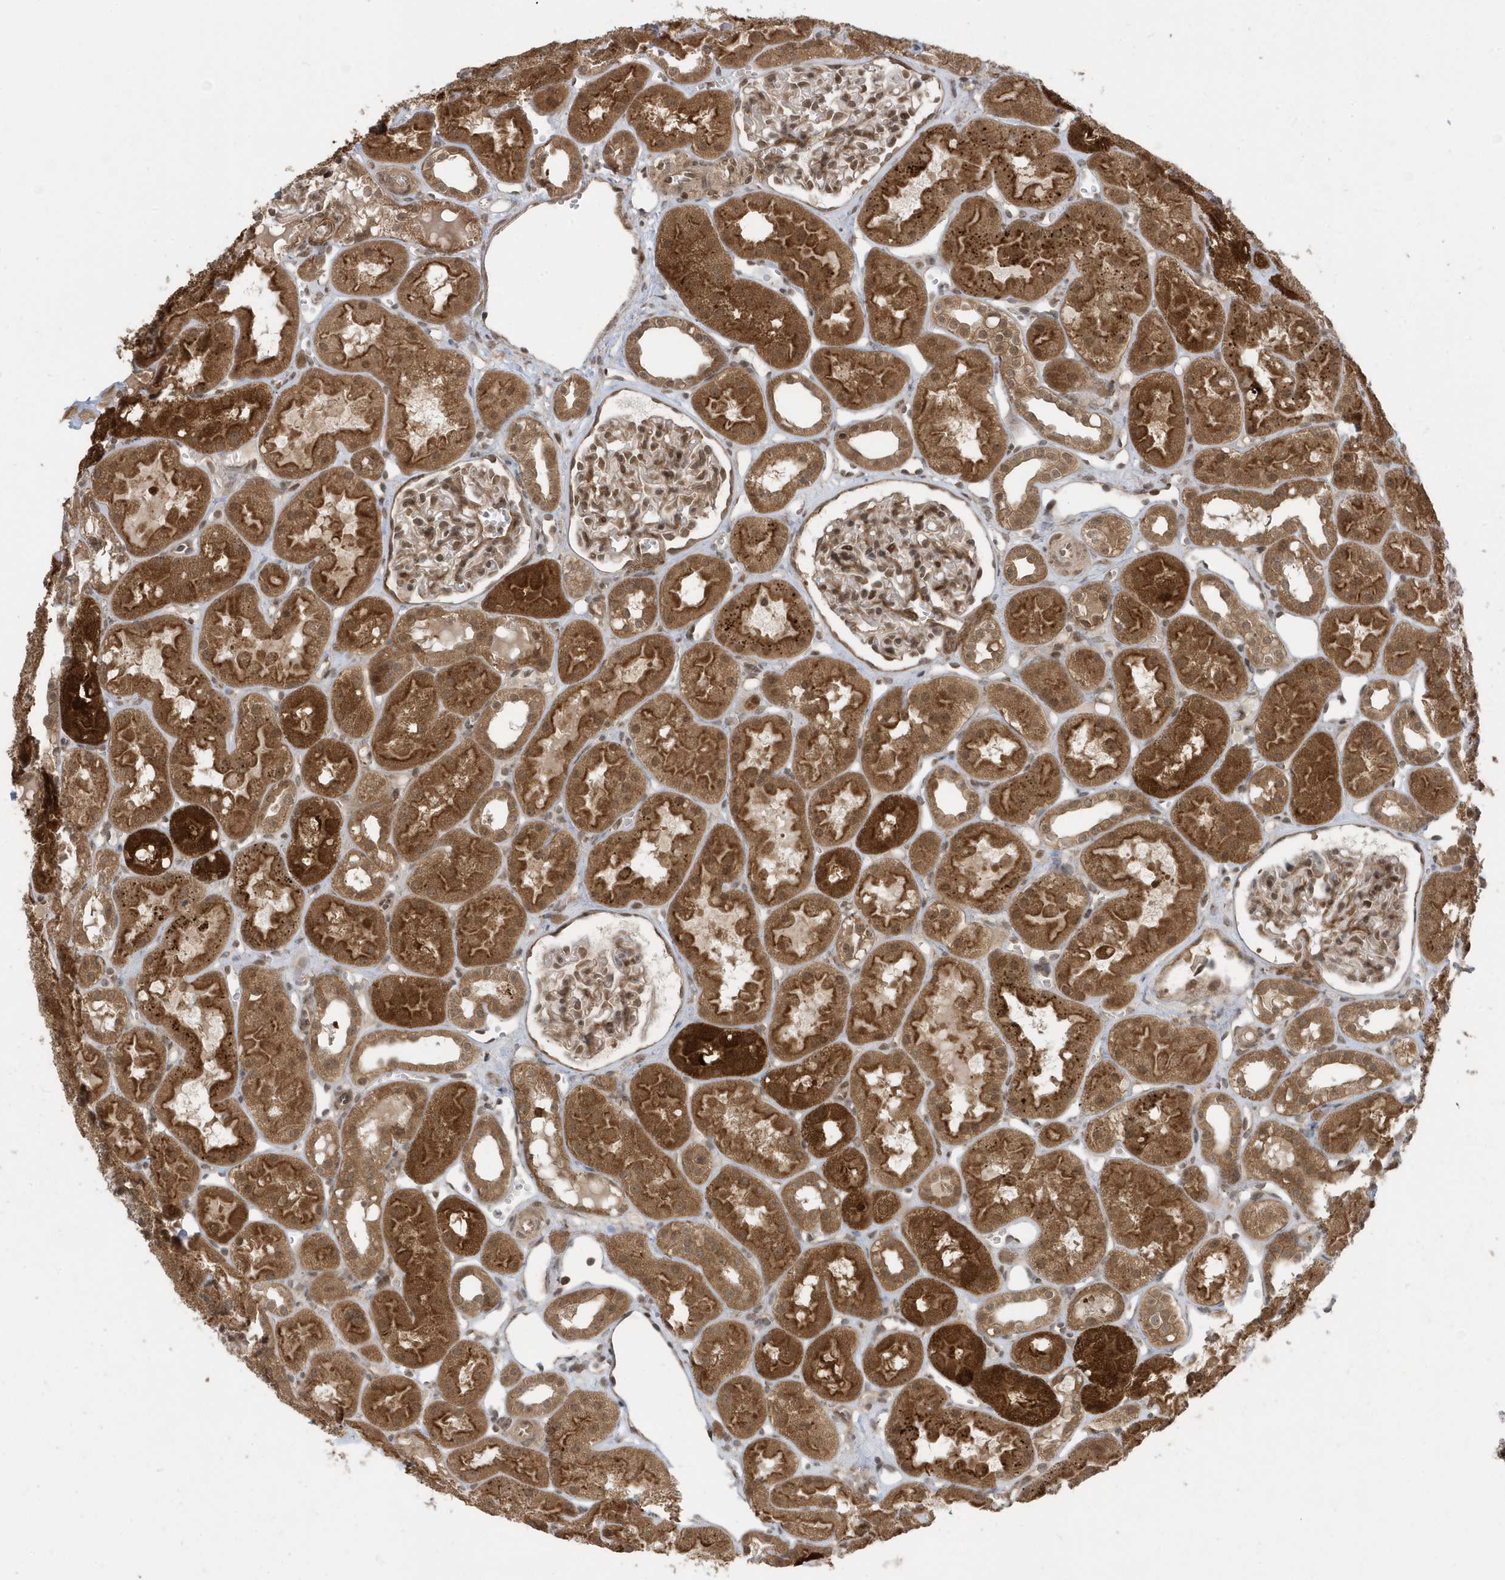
{"staining": {"intensity": "moderate", "quantity": ">75%", "location": "cytoplasmic/membranous,nuclear"}, "tissue": "kidney", "cell_type": "Cells in glomeruli", "image_type": "normal", "snomed": [{"axis": "morphology", "description": "Normal tissue, NOS"}, {"axis": "topography", "description": "Kidney"}], "caption": "This micrograph reveals normal kidney stained with immunohistochemistry (IHC) to label a protein in brown. The cytoplasmic/membranous,nuclear of cells in glomeruli show moderate positivity for the protein. Nuclei are counter-stained blue.", "gene": "USP53", "patient": {"sex": "male", "age": 16}}